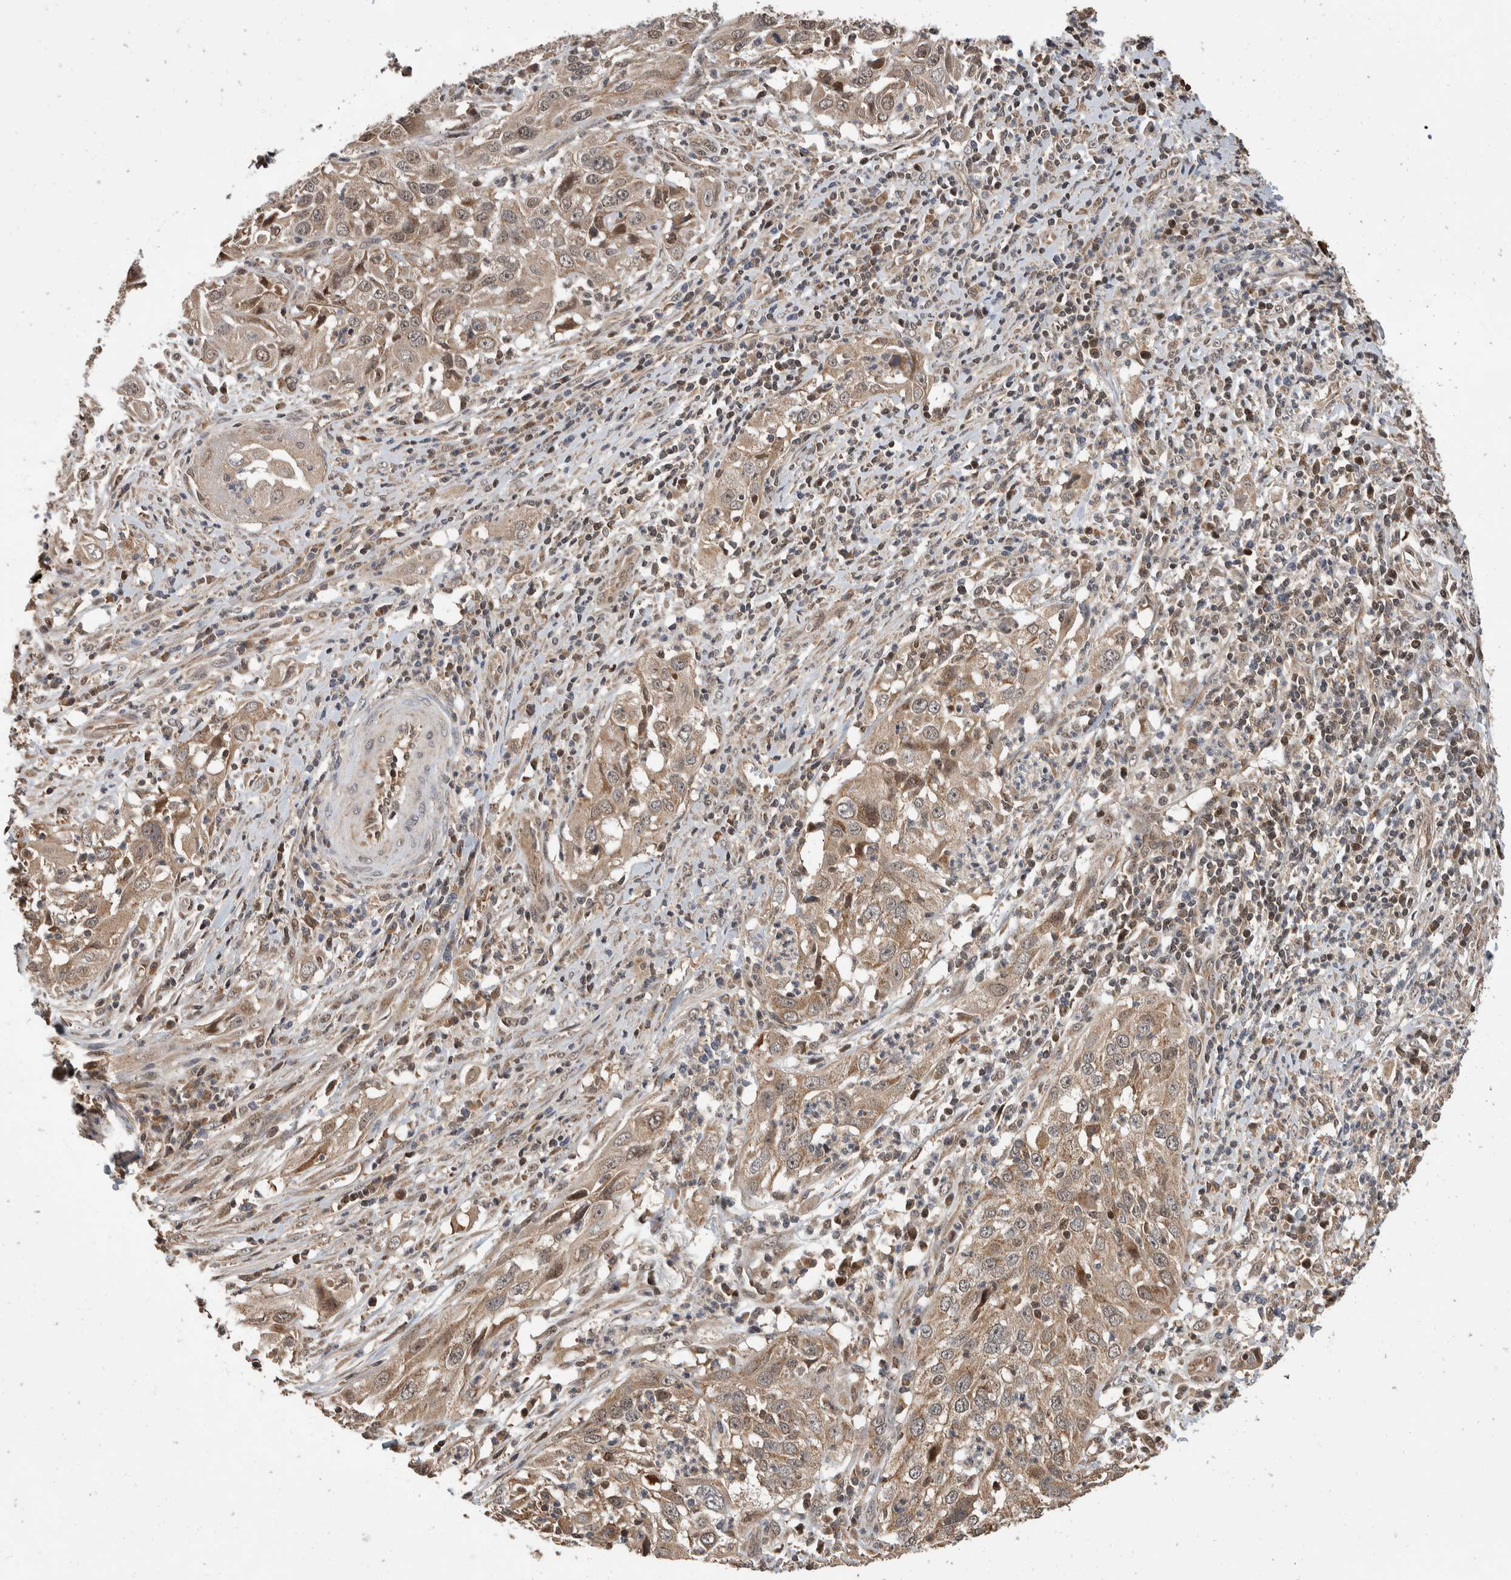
{"staining": {"intensity": "moderate", "quantity": ">75%", "location": "cytoplasmic/membranous,nuclear"}, "tissue": "cervical cancer", "cell_type": "Tumor cells", "image_type": "cancer", "snomed": [{"axis": "morphology", "description": "Squamous cell carcinoma, NOS"}, {"axis": "topography", "description": "Cervix"}], "caption": "Moderate cytoplasmic/membranous and nuclear staining for a protein is identified in about >75% of tumor cells of cervical cancer using immunohistochemistry (IHC).", "gene": "ABHD11", "patient": {"sex": "female", "age": 32}}